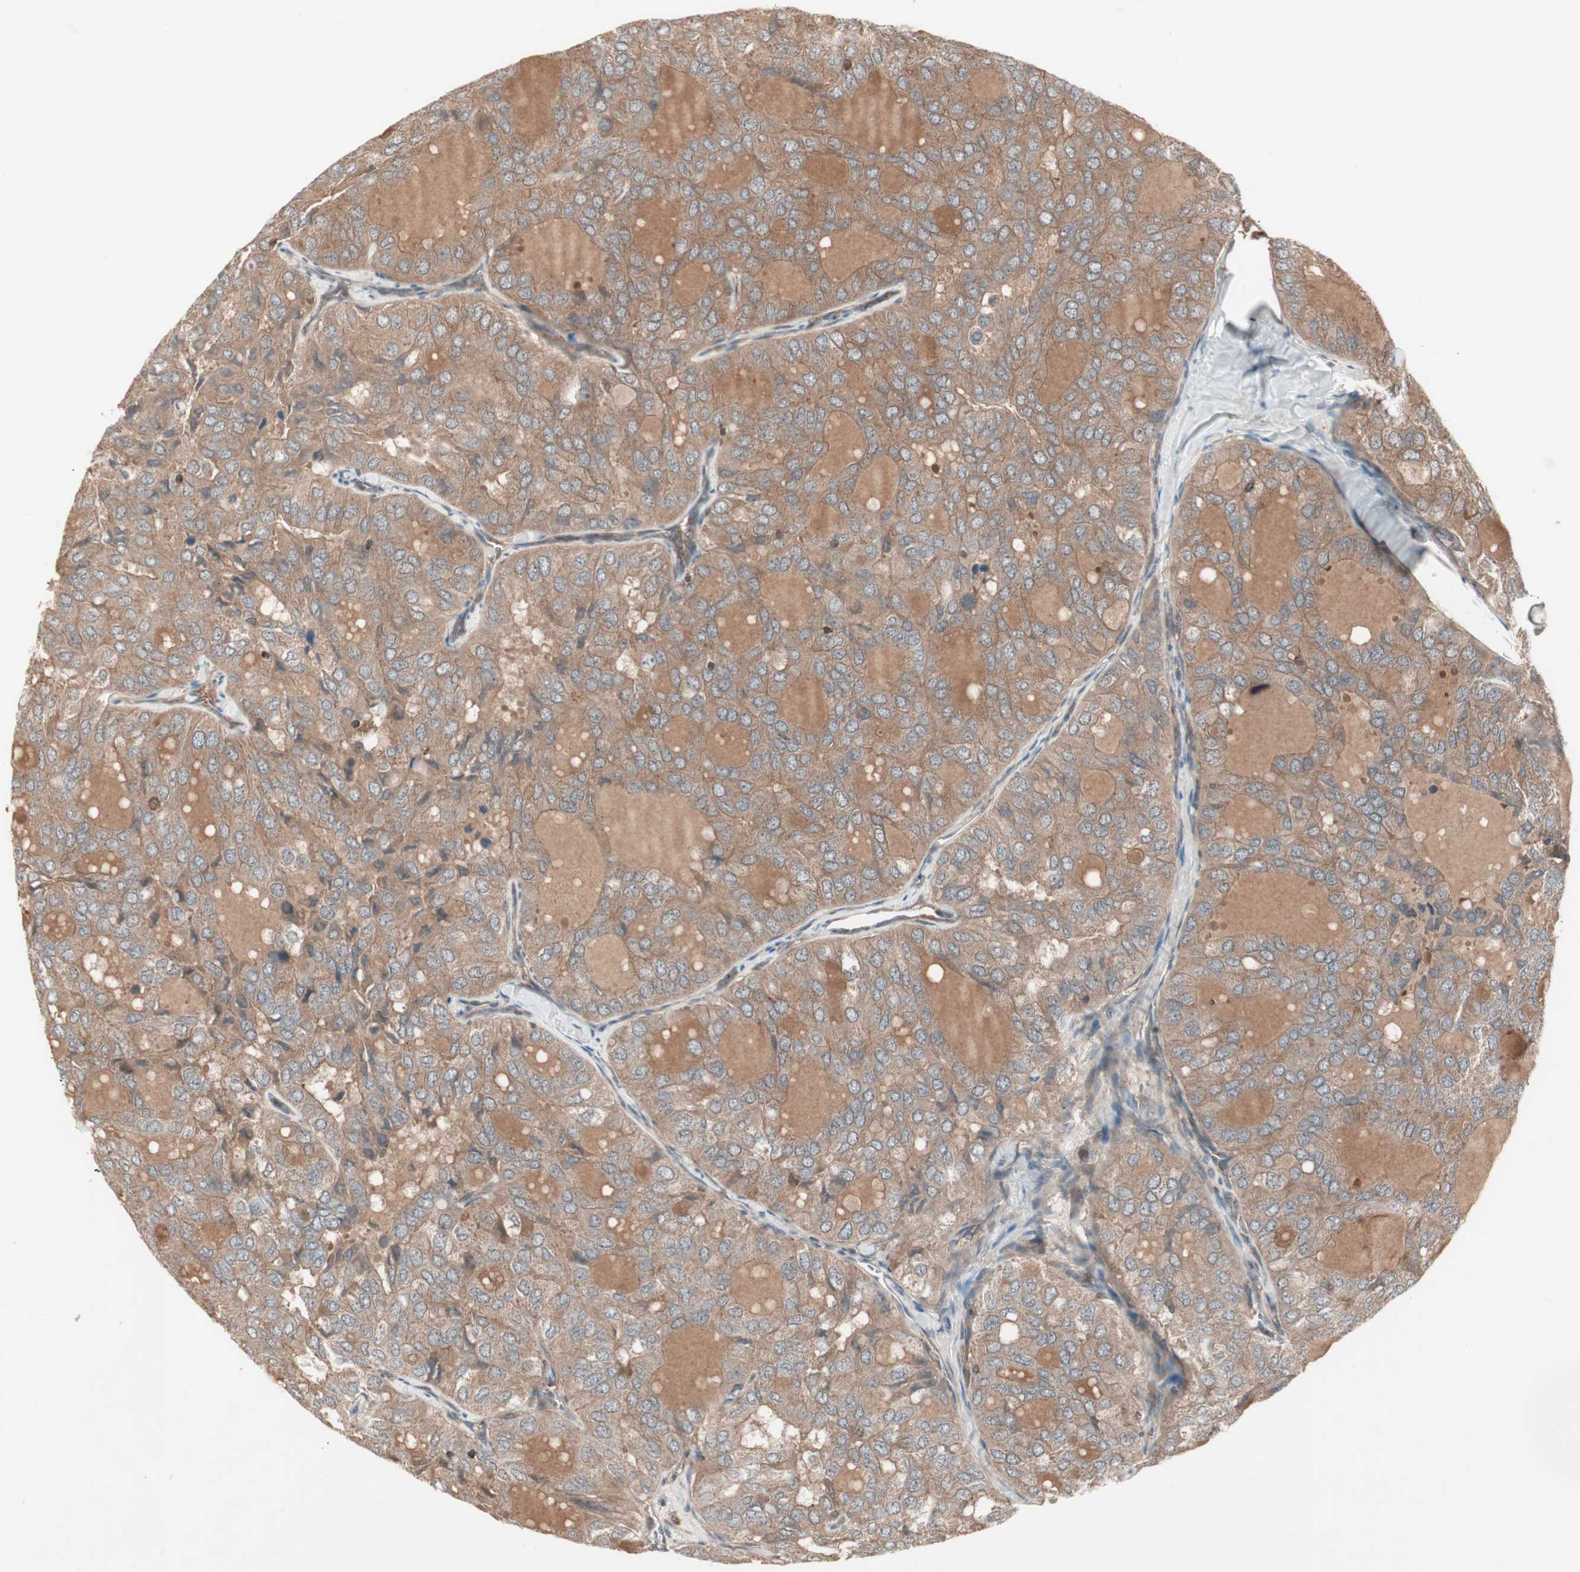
{"staining": {"intensity": "strong", "quantity": ">75%", "location": "cytoplasmic/membranous"}, "tissue": "thyroid cancer", "cell_type": "Tumor cells", "image_type": "cancer", "snomed": [{"axis": "morphology", "description": "Follicular adenoma carcinoma, NOS"}, {"axis": "topography", "description": "Thyroid gland"}], "caption": "Thyroid cancer stained with DAB immunohistochemistry (IHC) displays high levels of strong cytoplasmic/membranous expression in about >75% of tumor cells.", "gene": "TFPI", "patient": {"sex": "male", "age": 75}}